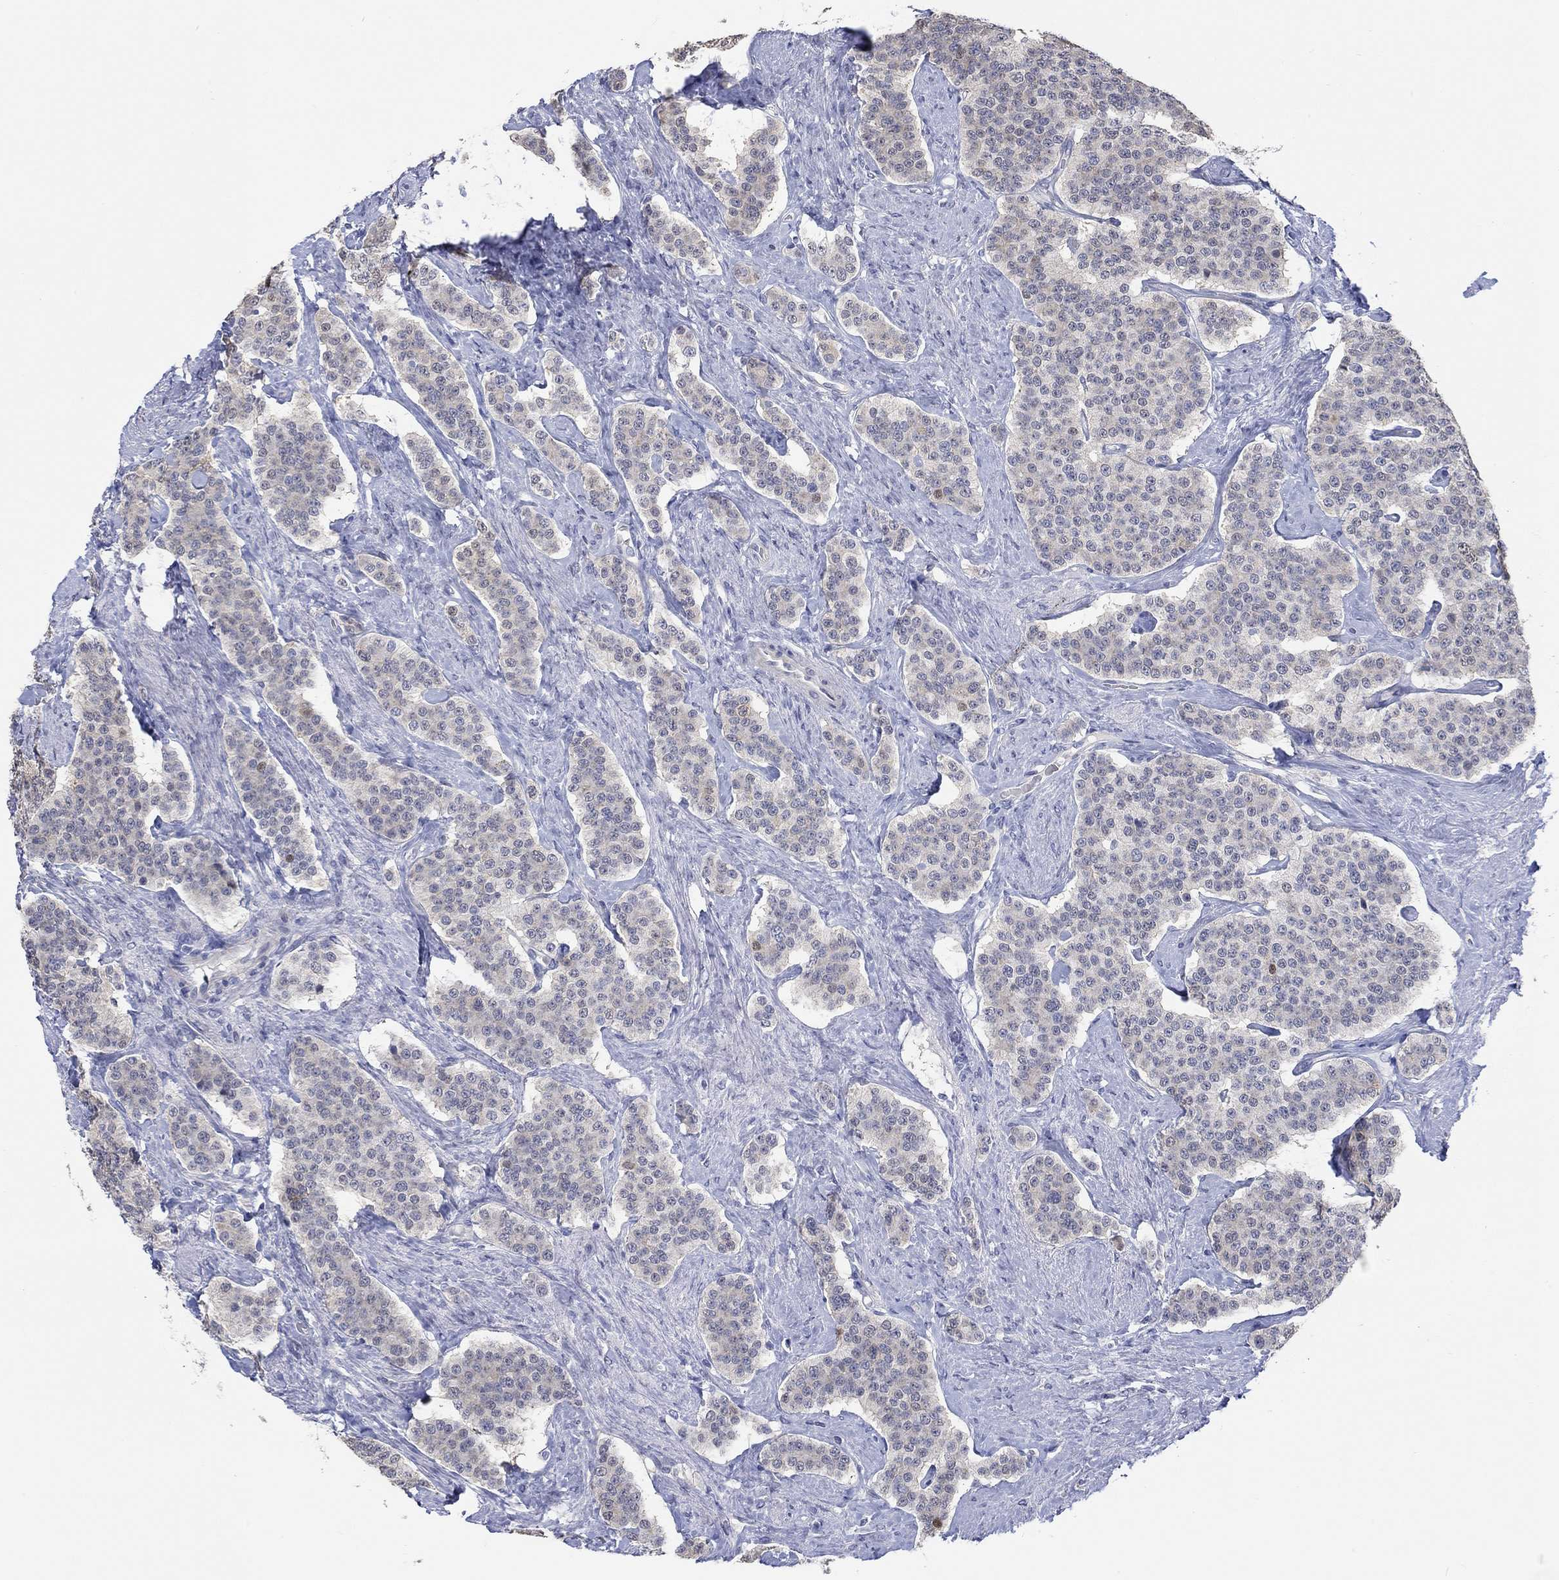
{"staining": {"intensity": "negative", "quantity": "none", "location": "none"}, "tissue": "carcinoid", "cell_type": "Tumor cells", "image_type": "cancer", "snomed": [{"axis": "morphology", "description": "Carcinoid, malignant, NOS"}, {"axis": "topography", "description": "Small intestine"}], "caption": "The immunohistochemistry (IHC) histopathology image has no significant positivity in tumor cells of carcinoid tissue.", "gene": "PNMA5", "patient": {"sex": "female", "age": 58}}